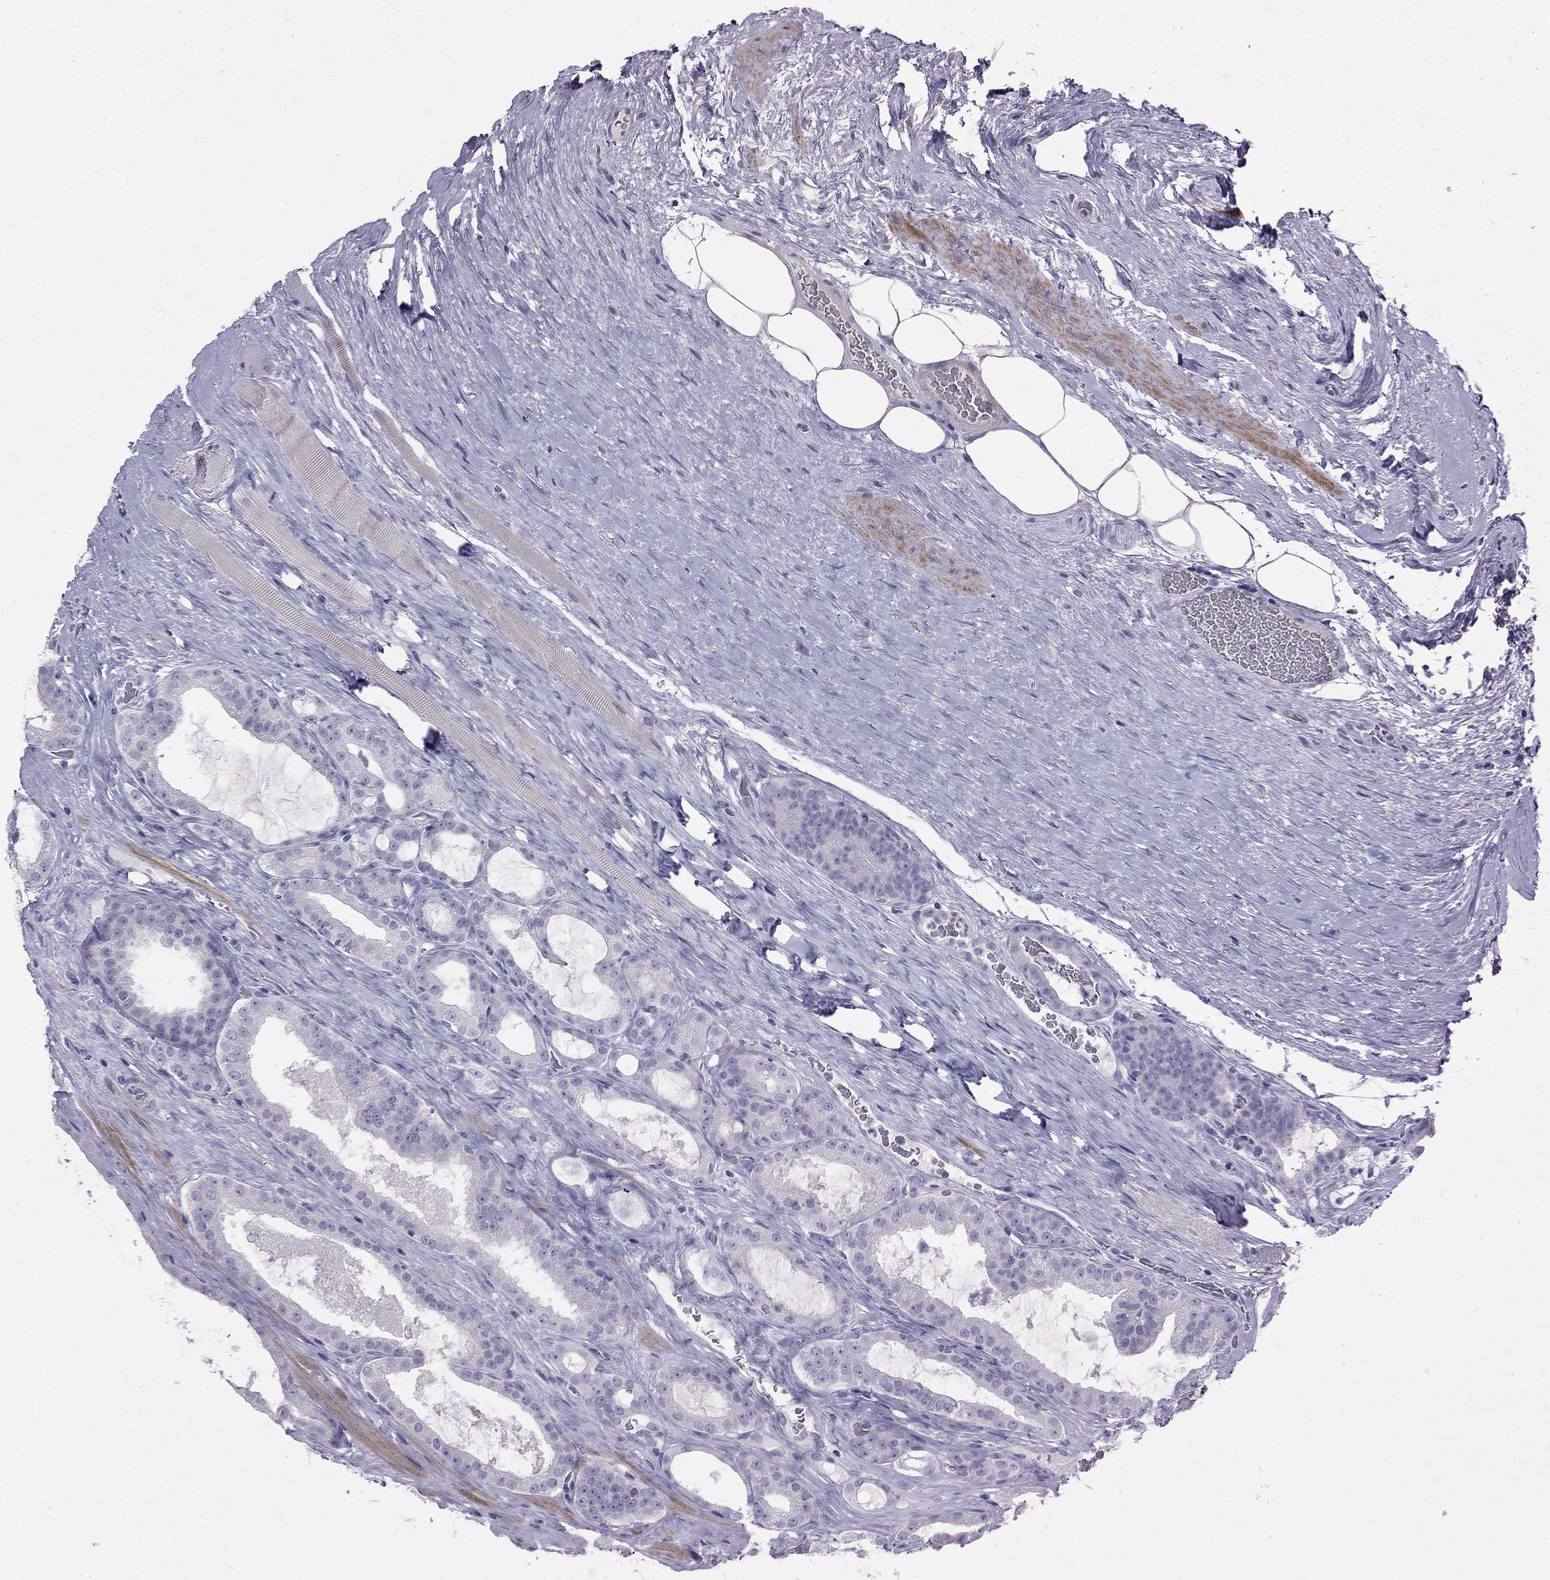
{"staining": {"intensity": "negative", "quantity": "none", "location": "none"}, "tissue": "prostate cancer", "cell_type": "Tumor cells", "image_type": "cancer", "snomed": [{"axis": "morphology", "description": "Adenocarcinoma, NOS"}, {"axis": "topography", "description": "Prostate"}], "caption": "An image of prostate cancer stained for a protein shows no brown staining in tumor cells.", "gene": "ACTL7B", "patient": {"sex": "male", "age": 67}}